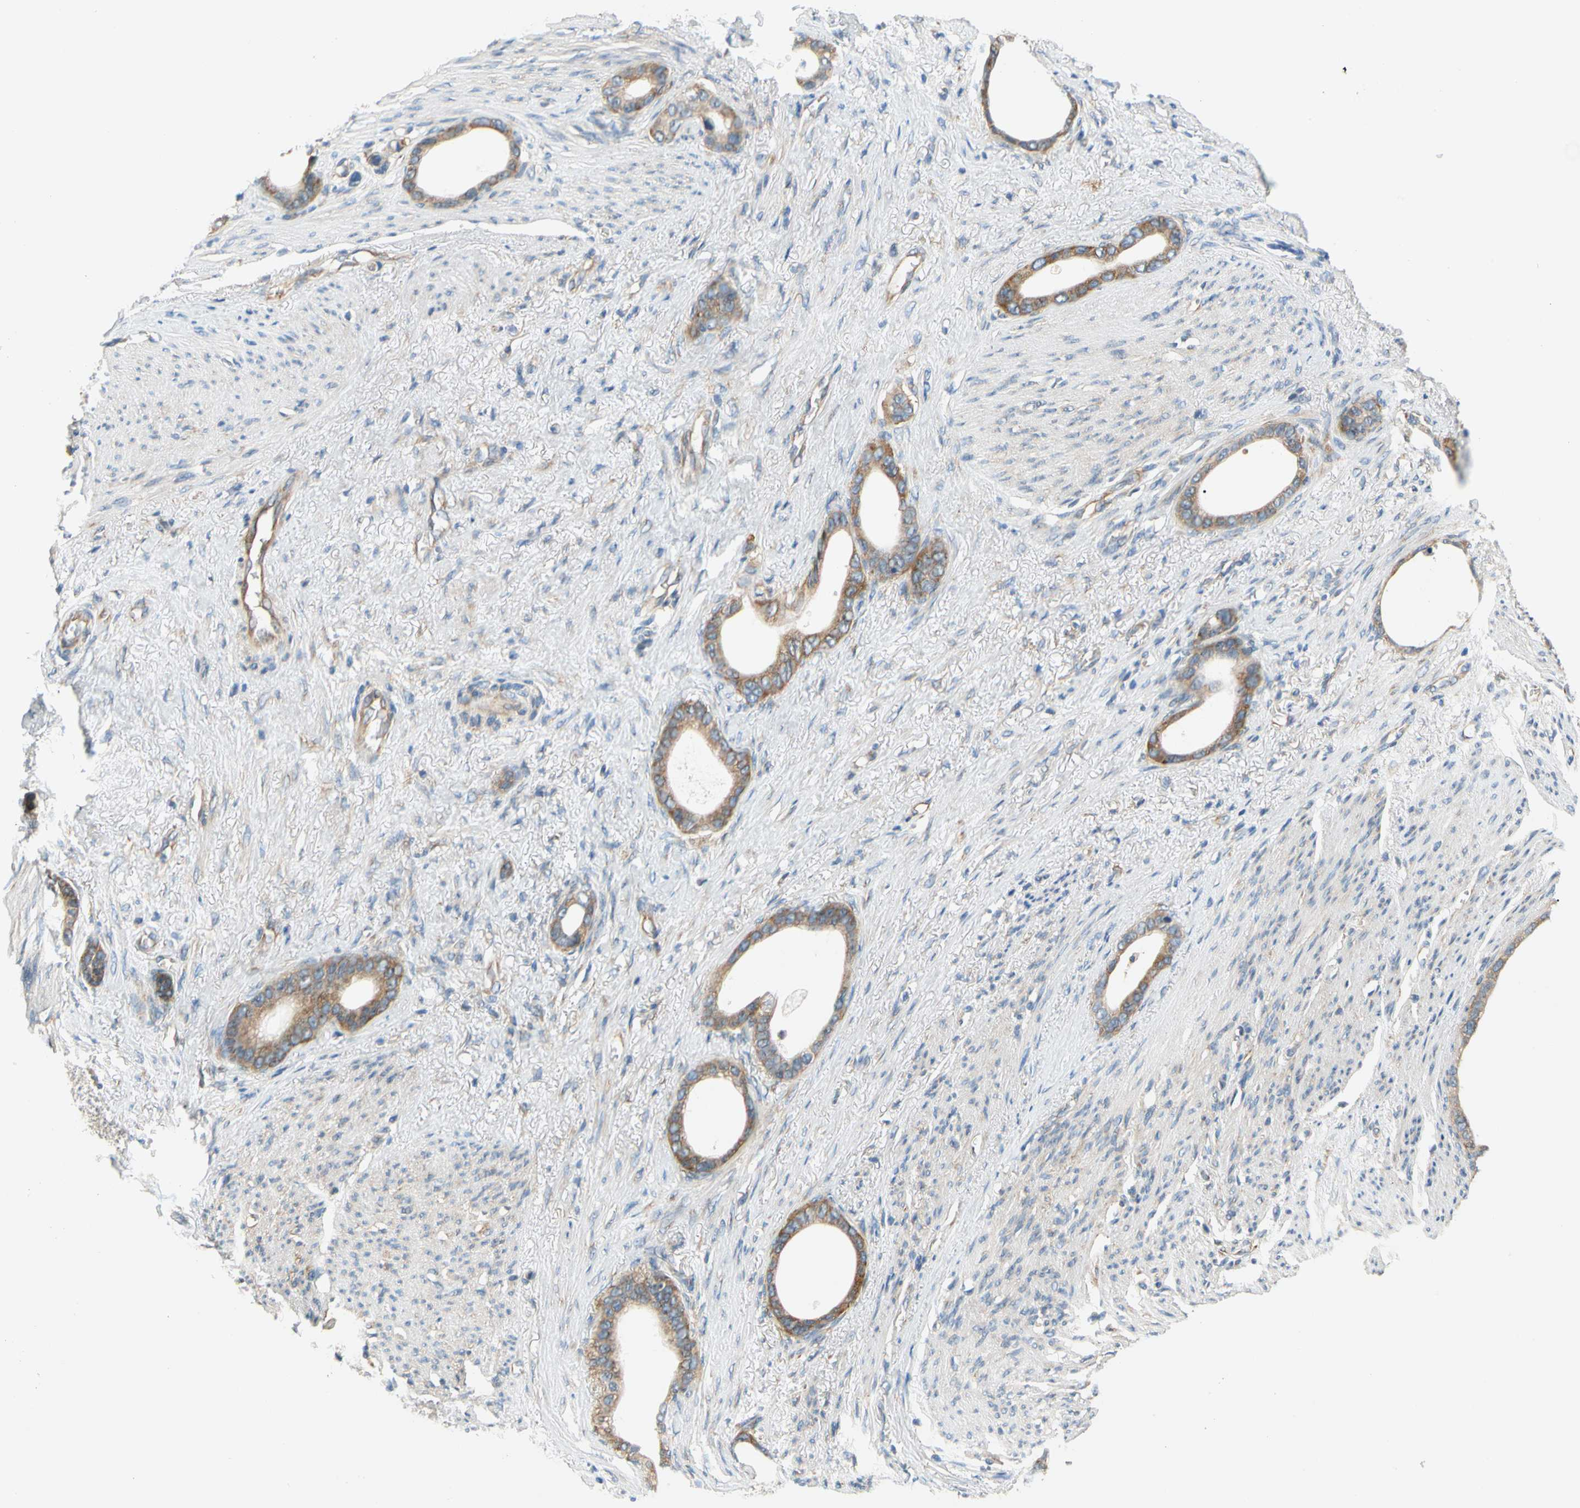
{"staining": {"intensity": "moderate", "quantity": ">75%", "location": "cytoplasmic/membranous"}, "tissue": "stomach cancer", "cell_type": "Tumor cells", "image_type": "cancer", "snomed": [{"axis": "morphology", "description": "Adenocarcinoma, NOS"}, {"axis": "topography", "description": "Stomach"}], "caption": "IHC image of neoplastic tissue: human stomach cancer (adenocarcinoma) stained using IHC shows medium levels of moderate protein expression localized specifically in the cytoplasmic/membranous of tumor cells, appearing as a cytoplasmic/membranous brown color.", "gene": "LRRC47", "patient": {"sex": "female", "age": 75}}